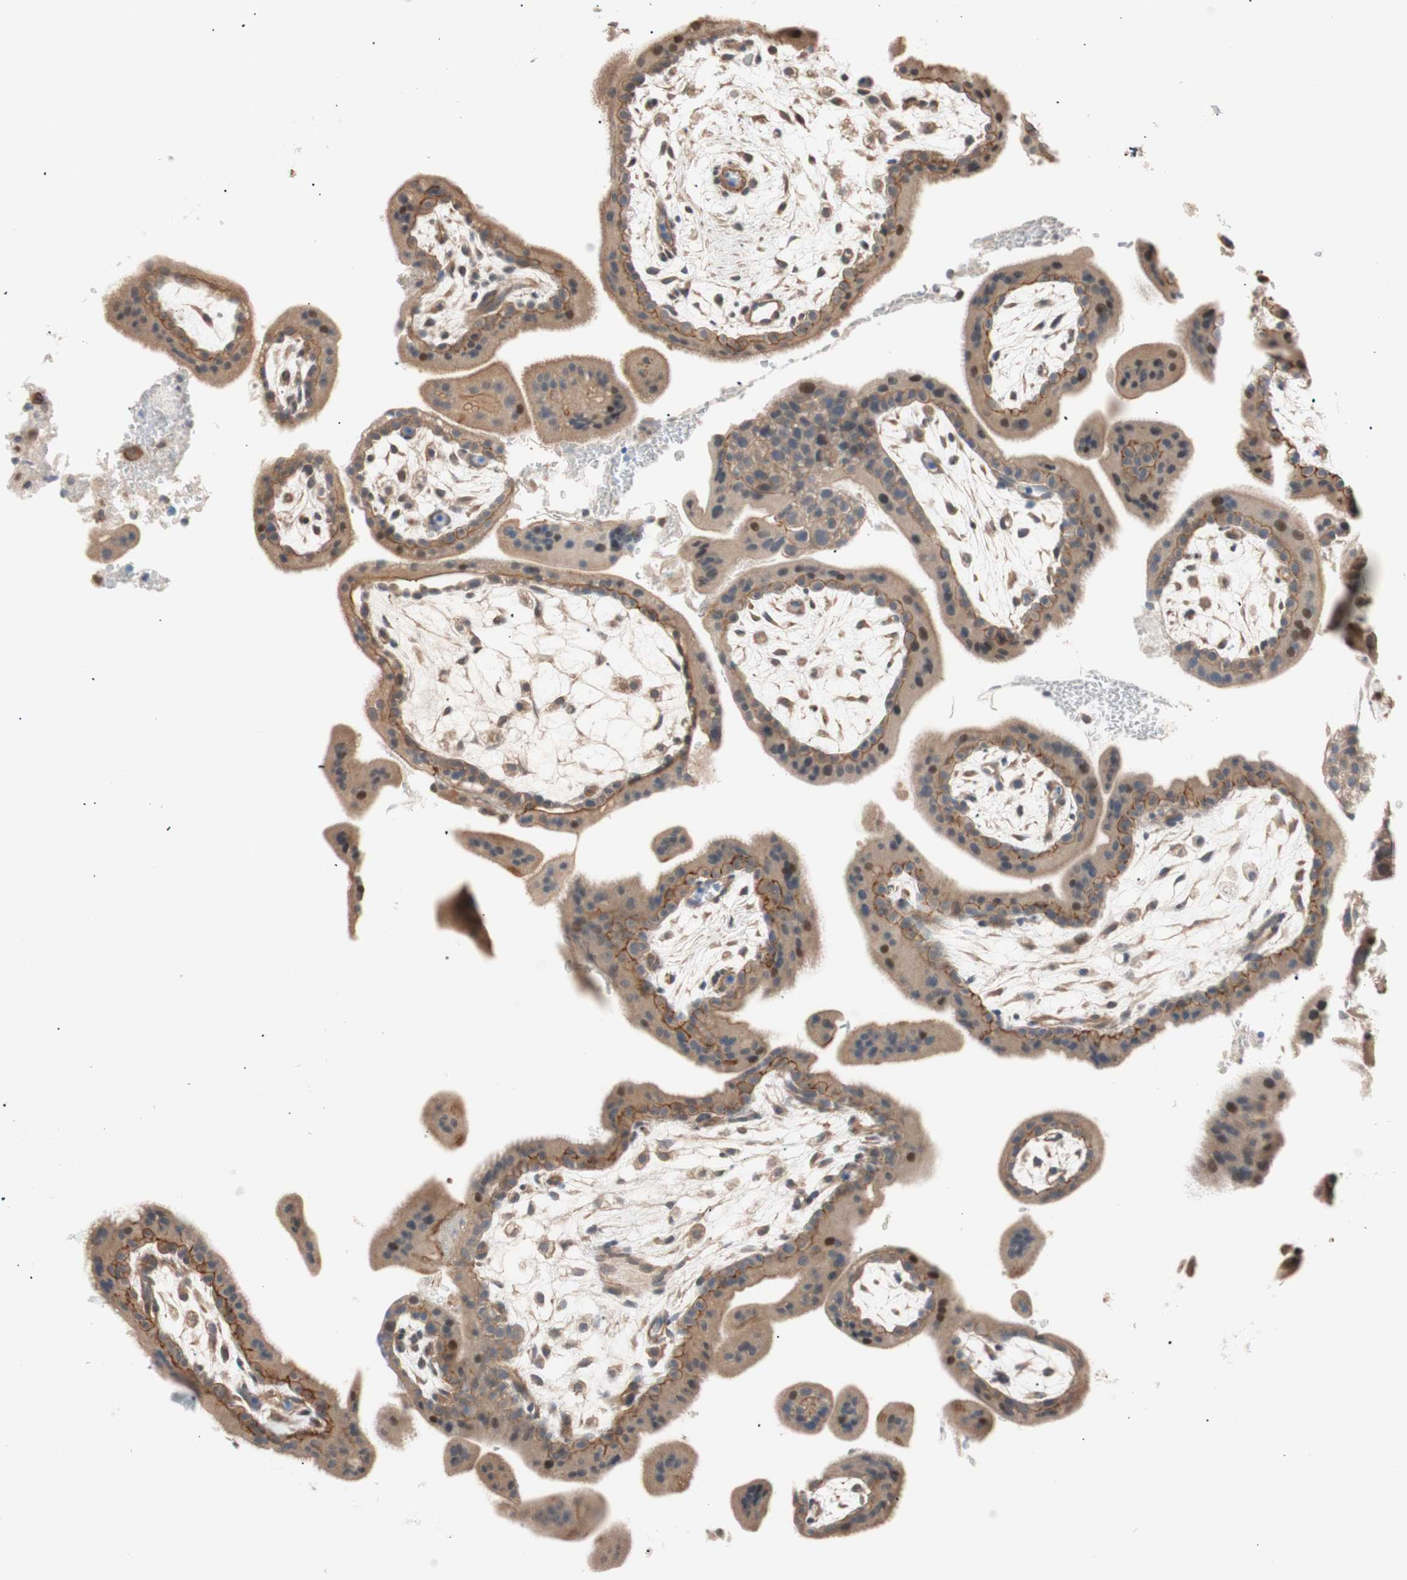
{"staining": {"intensity": "moderate", "quantity": "25%-75%", "location": "cytoplasmic/membranous,nuclear"}, "tissue": "placenta", "cell_type": "Trophoblastic cells", "image_type": "normal", "snomed": [{"axis": "morphology", "description": "Normal tissue, NOS"}, {"axis": "topography", "description": "Placenta"}], "caption": "Trophoblastic cells display medium levels of moderate cytoplasmic/membranous,nuclear positivity in about 25%-75% of cells in unremarkable human placenta. Ihc stains the protein of interest in brown and the nuclei are stained blue.", "gene": "SMG1", "patient": {"sex": "female", "age": 35}}